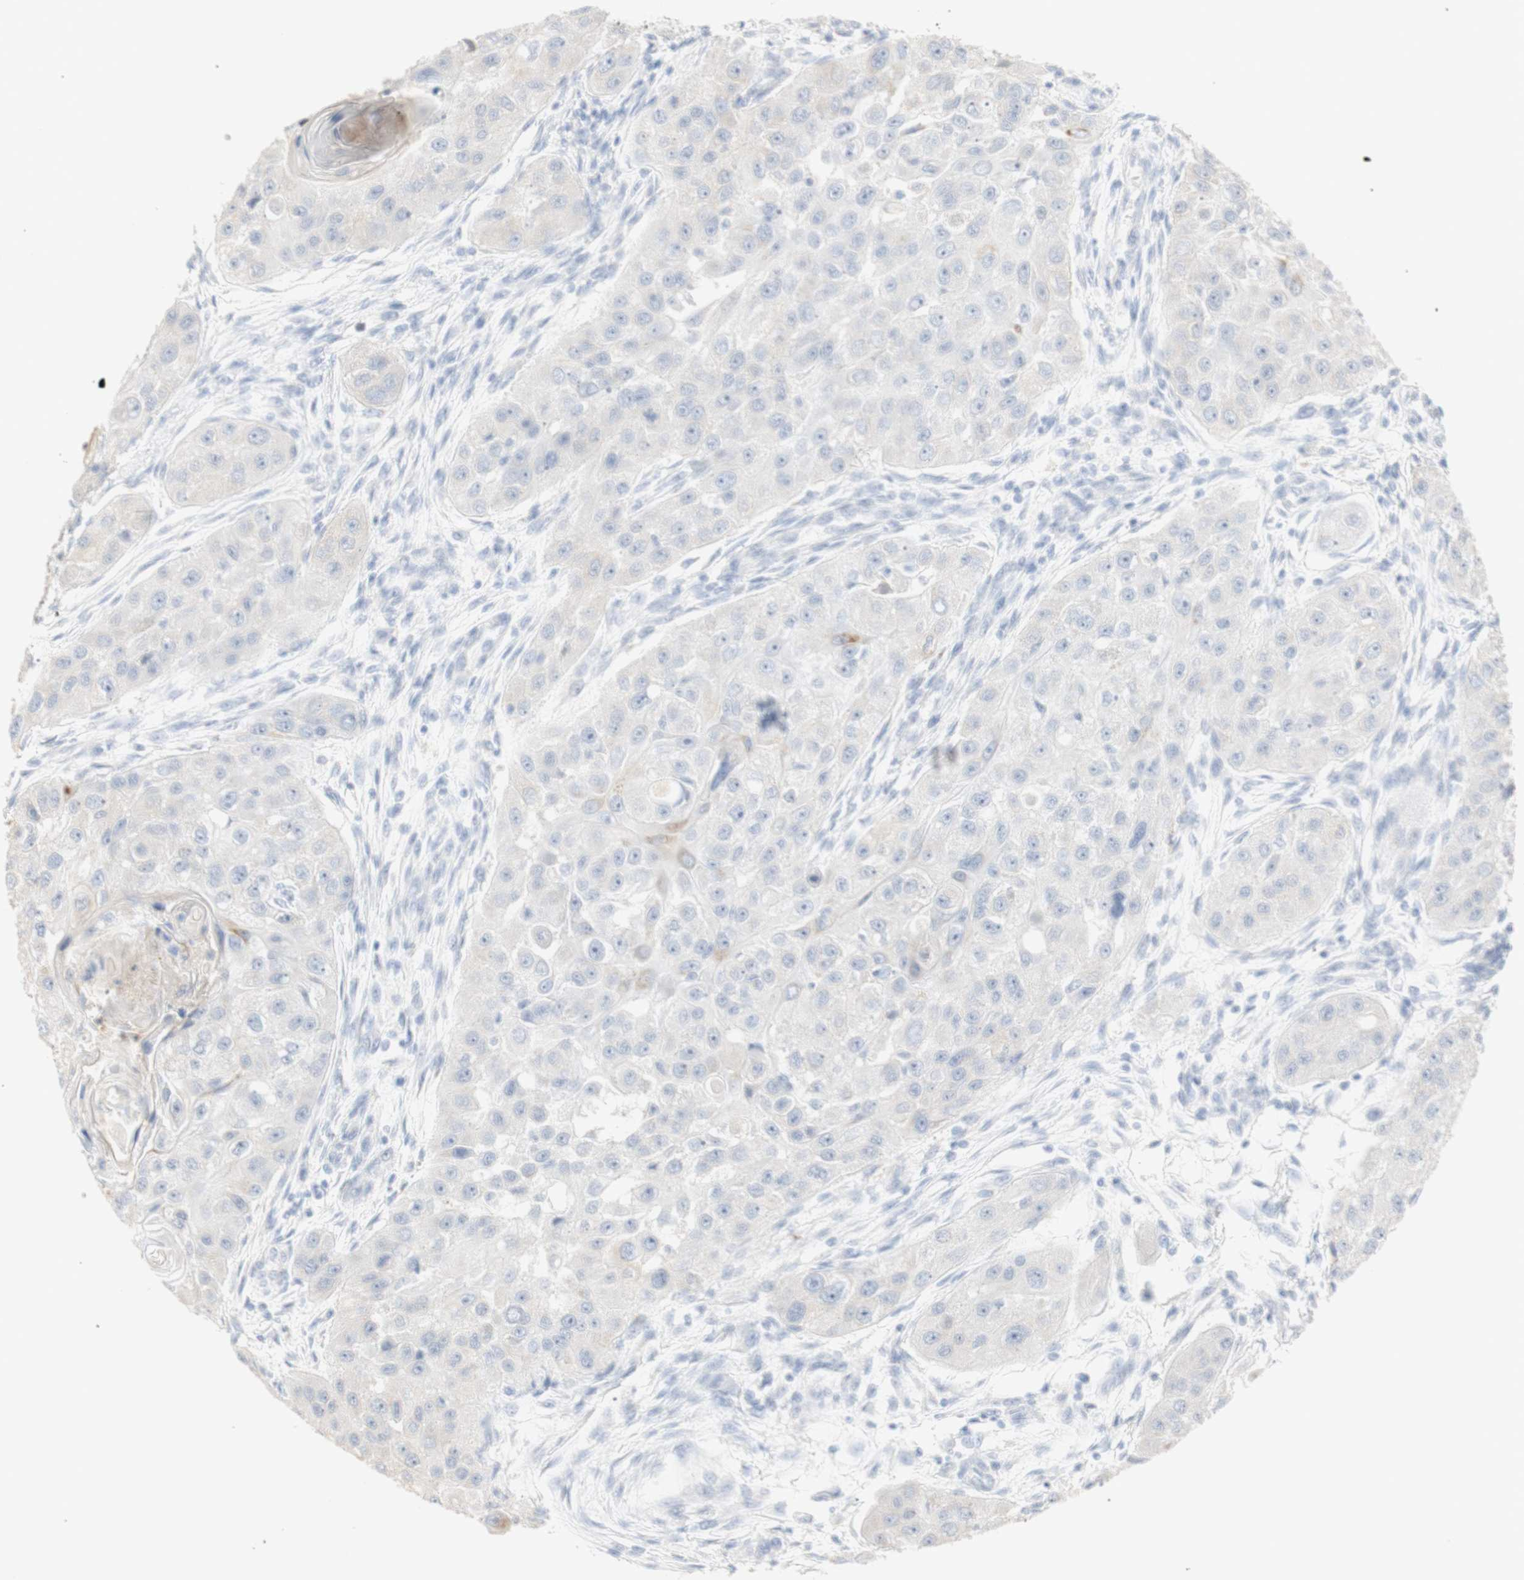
{"staining": {"intensity": "negative", "quantity": "none", "location": "none"}, "tissue": "head and neck cancer", "cell_type": "Tumor cells", "image_type": "cancer", "snomed": [{"axis": "morphology", "description": "Normal tissue, NOS"}, {"axis": "morphology", "description": "Squamous cell carcinoma, NOS"}, {"axis": "topography", "description": "Skeletal muscle"}, {"axis": "topography", "description": "Head-Neck"}], "caption": "IHC of head and neck squamous cell carcinoma displays no positivity in tumor cells.", "gene": "B4GALNT3", "patient": {"sex": "male", "age": 51}}